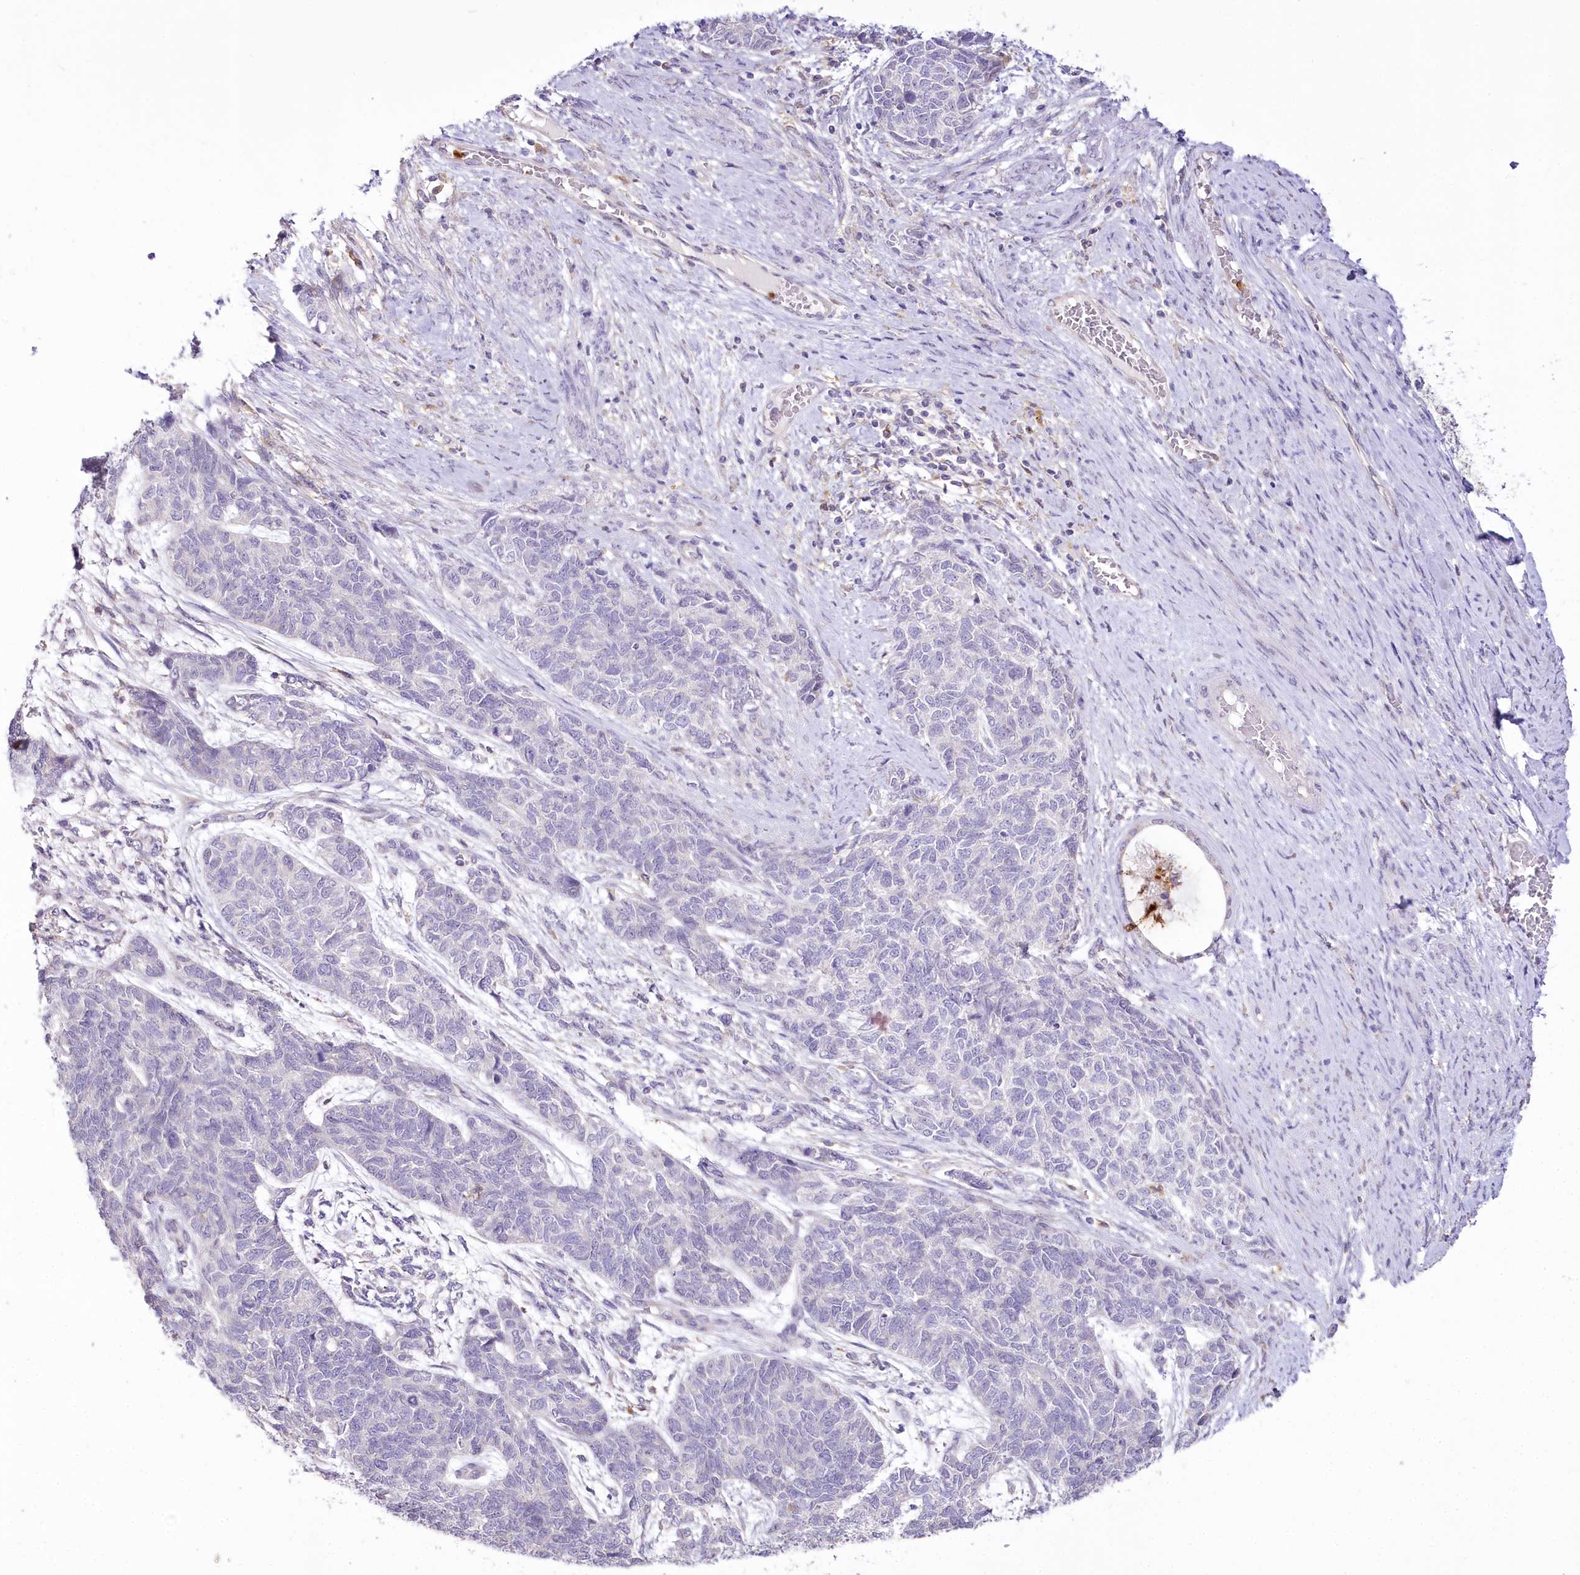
{"staining": {"intensity": "negative", "quantity": "none", "location": "none"}, "tissue": "cervical cancer", "cell_type": "Tumor cells", "image_type": "cancer", "snomed": [{"axis": "morphology", "description": "Squamous cell carcinoma, NOS"}, {"axis": "topography", "description": "Cervix"}], "caption": "DAB (3,3'-diaminobenzidine) immunohistochemical staining of human squamous cell carcinoma (cervical) reveals no significant expression in tumor cells. The staining is performed using DAB brown chromogen with nuclei counter-stained in using hematoxylin.", "gene": "DPYD", "patient": {"sex": "female", "age": 63}}